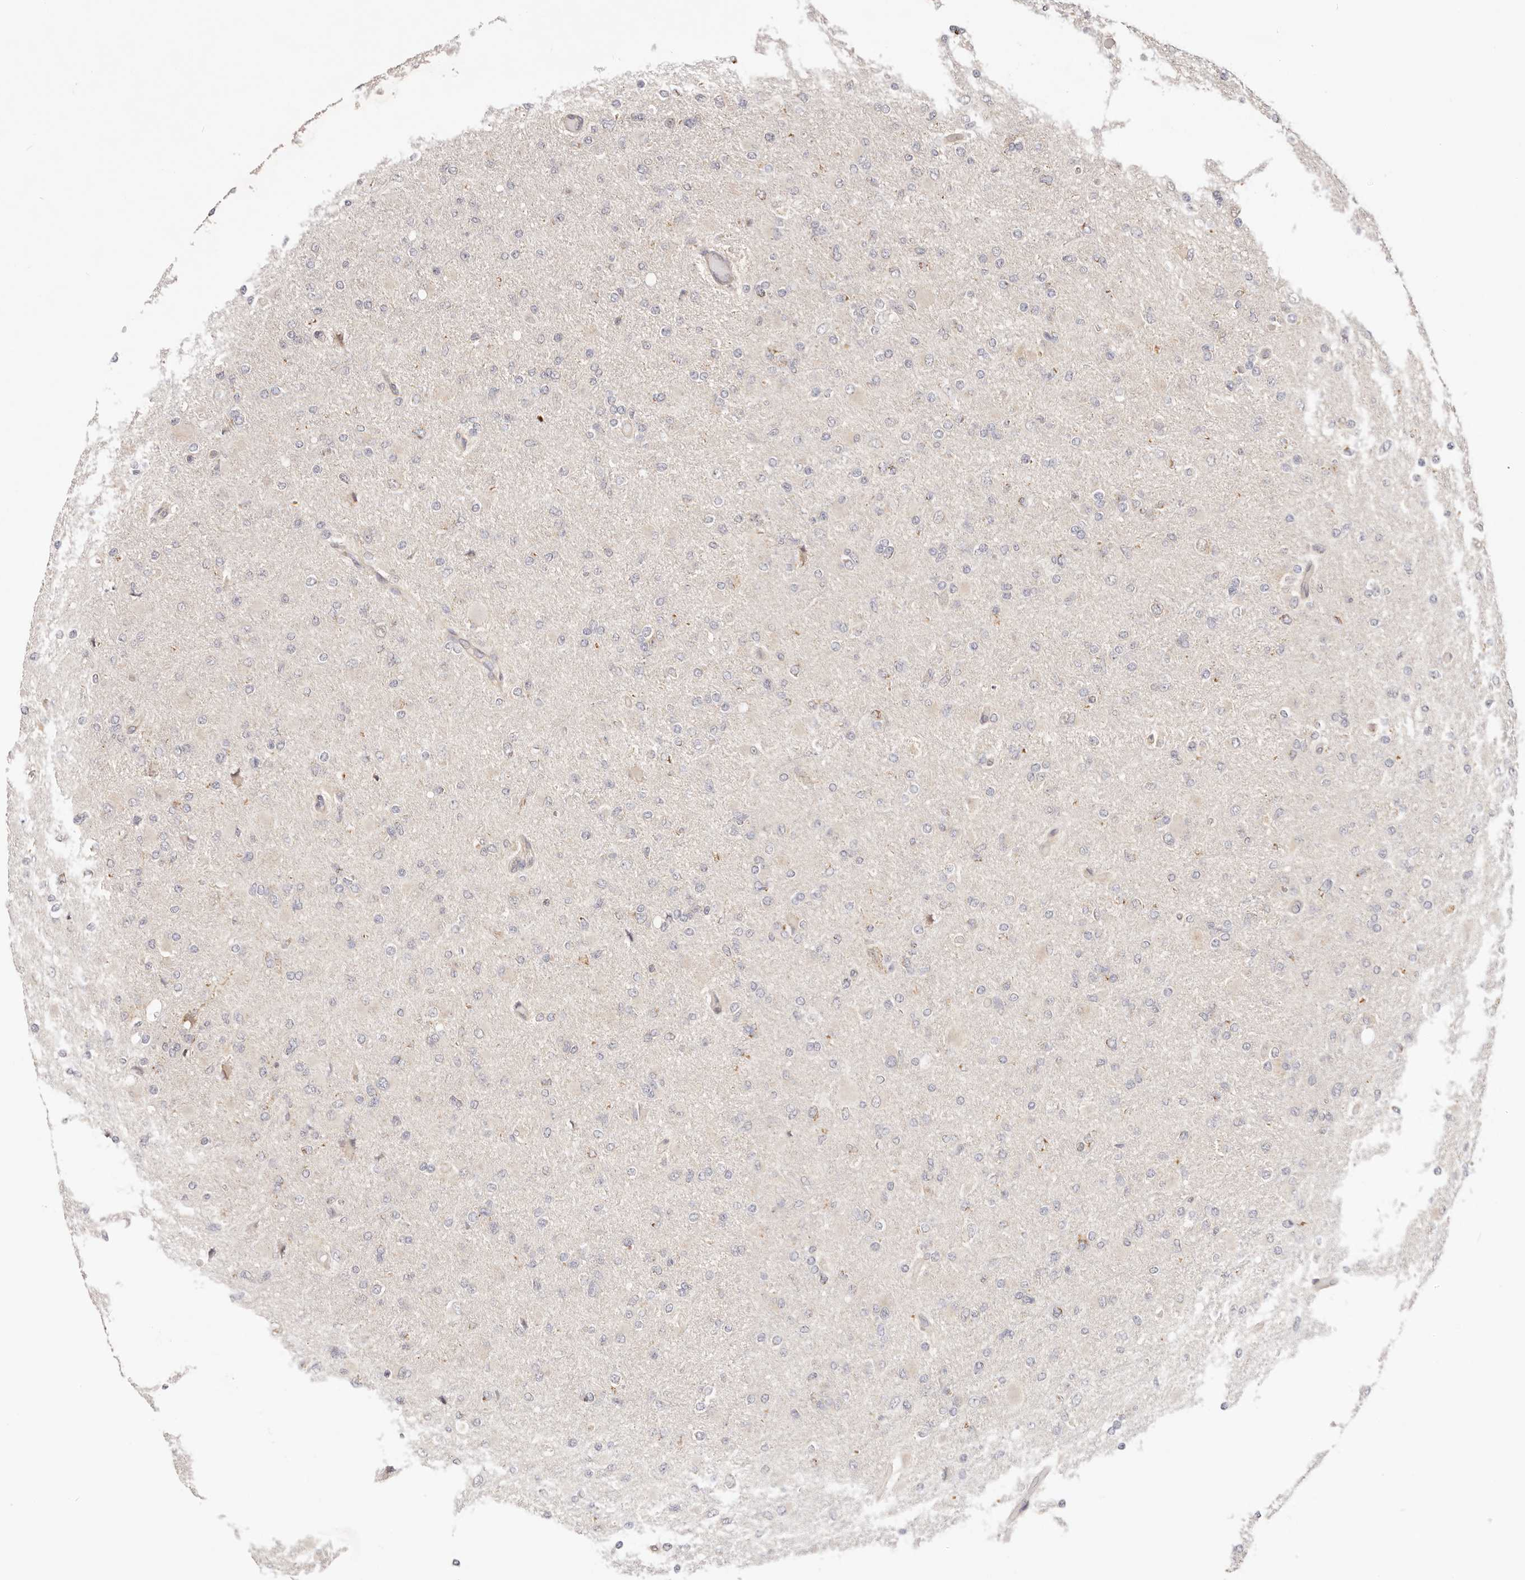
{"staining": {"intensity": "negative", "quantity": "none", "location": "none"}, "tissue": "glioma", "cell_type": "Tumor cells", "image_type": "cancer", "snomed": [{"axis": "morphology", "description": "Glioma, malignant, High grade"}, {"axis": "topography", "description": "Cerebral cortex"}], "caption": "This image is of malignant high-grade glioma stained with IHC to label a protein in brown with the nuclei are counter-stained blue. There is no positivity in tumor cells.", "gene": "KCMF1", "patient": {"sex": "female", "age": 36}}